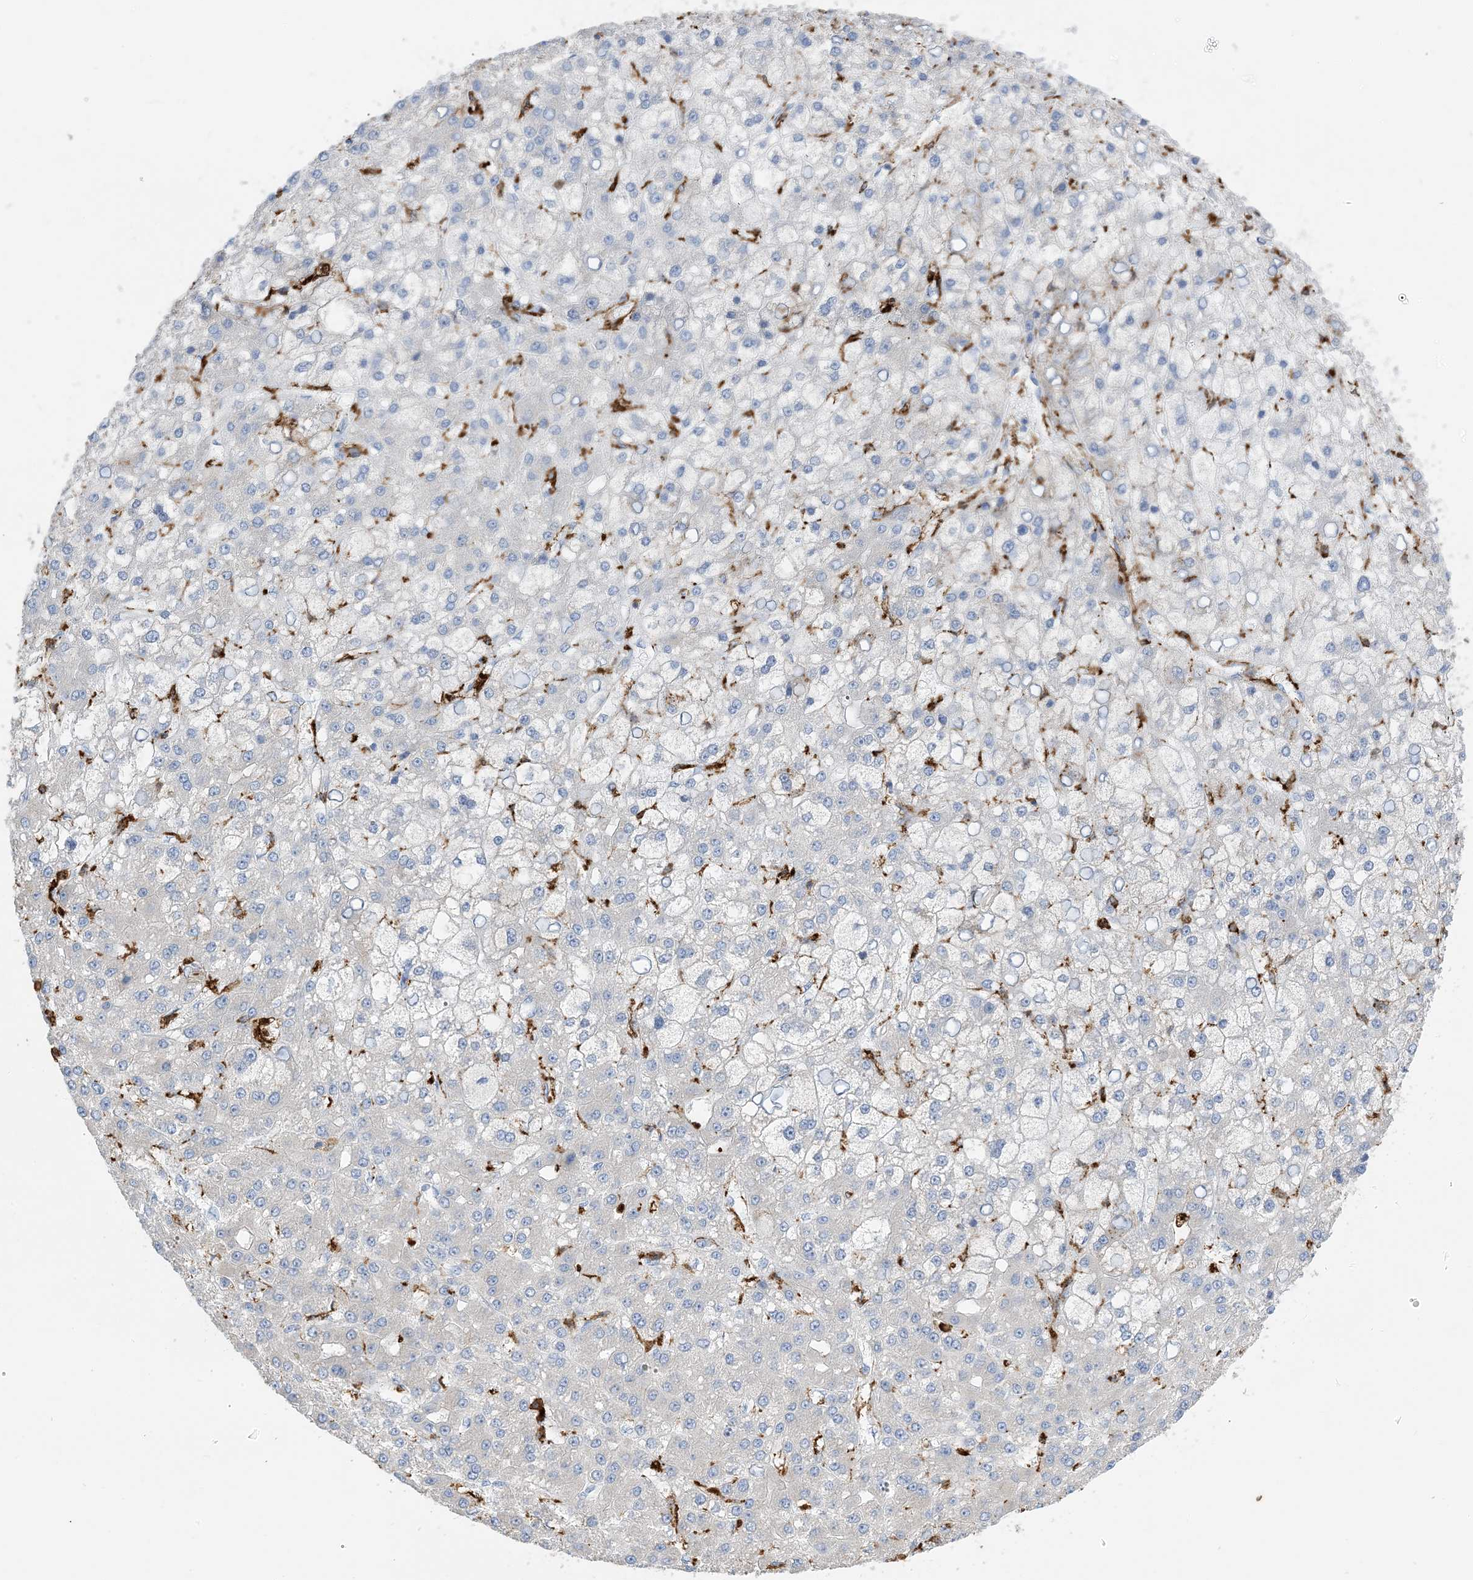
{"staining": {"intensity": "negative", "quantity": "none", "location": "none"}, "tissue": "liver cancer", "cell_type": "Tumor cells", "image_type": "cancer", "snomed": [{"axis": "morphology", "description": "Carcinoma, Hepatocellular, NOS"}, {"axis": "topography", "description": "Liver"}], "caption": "Histopathology image shows no protein staining in tumor cells of hepatocellular carcinoma (liver) tissue.", "gene": "DPH3", "patient": {"sex": "male", "age": 67}}